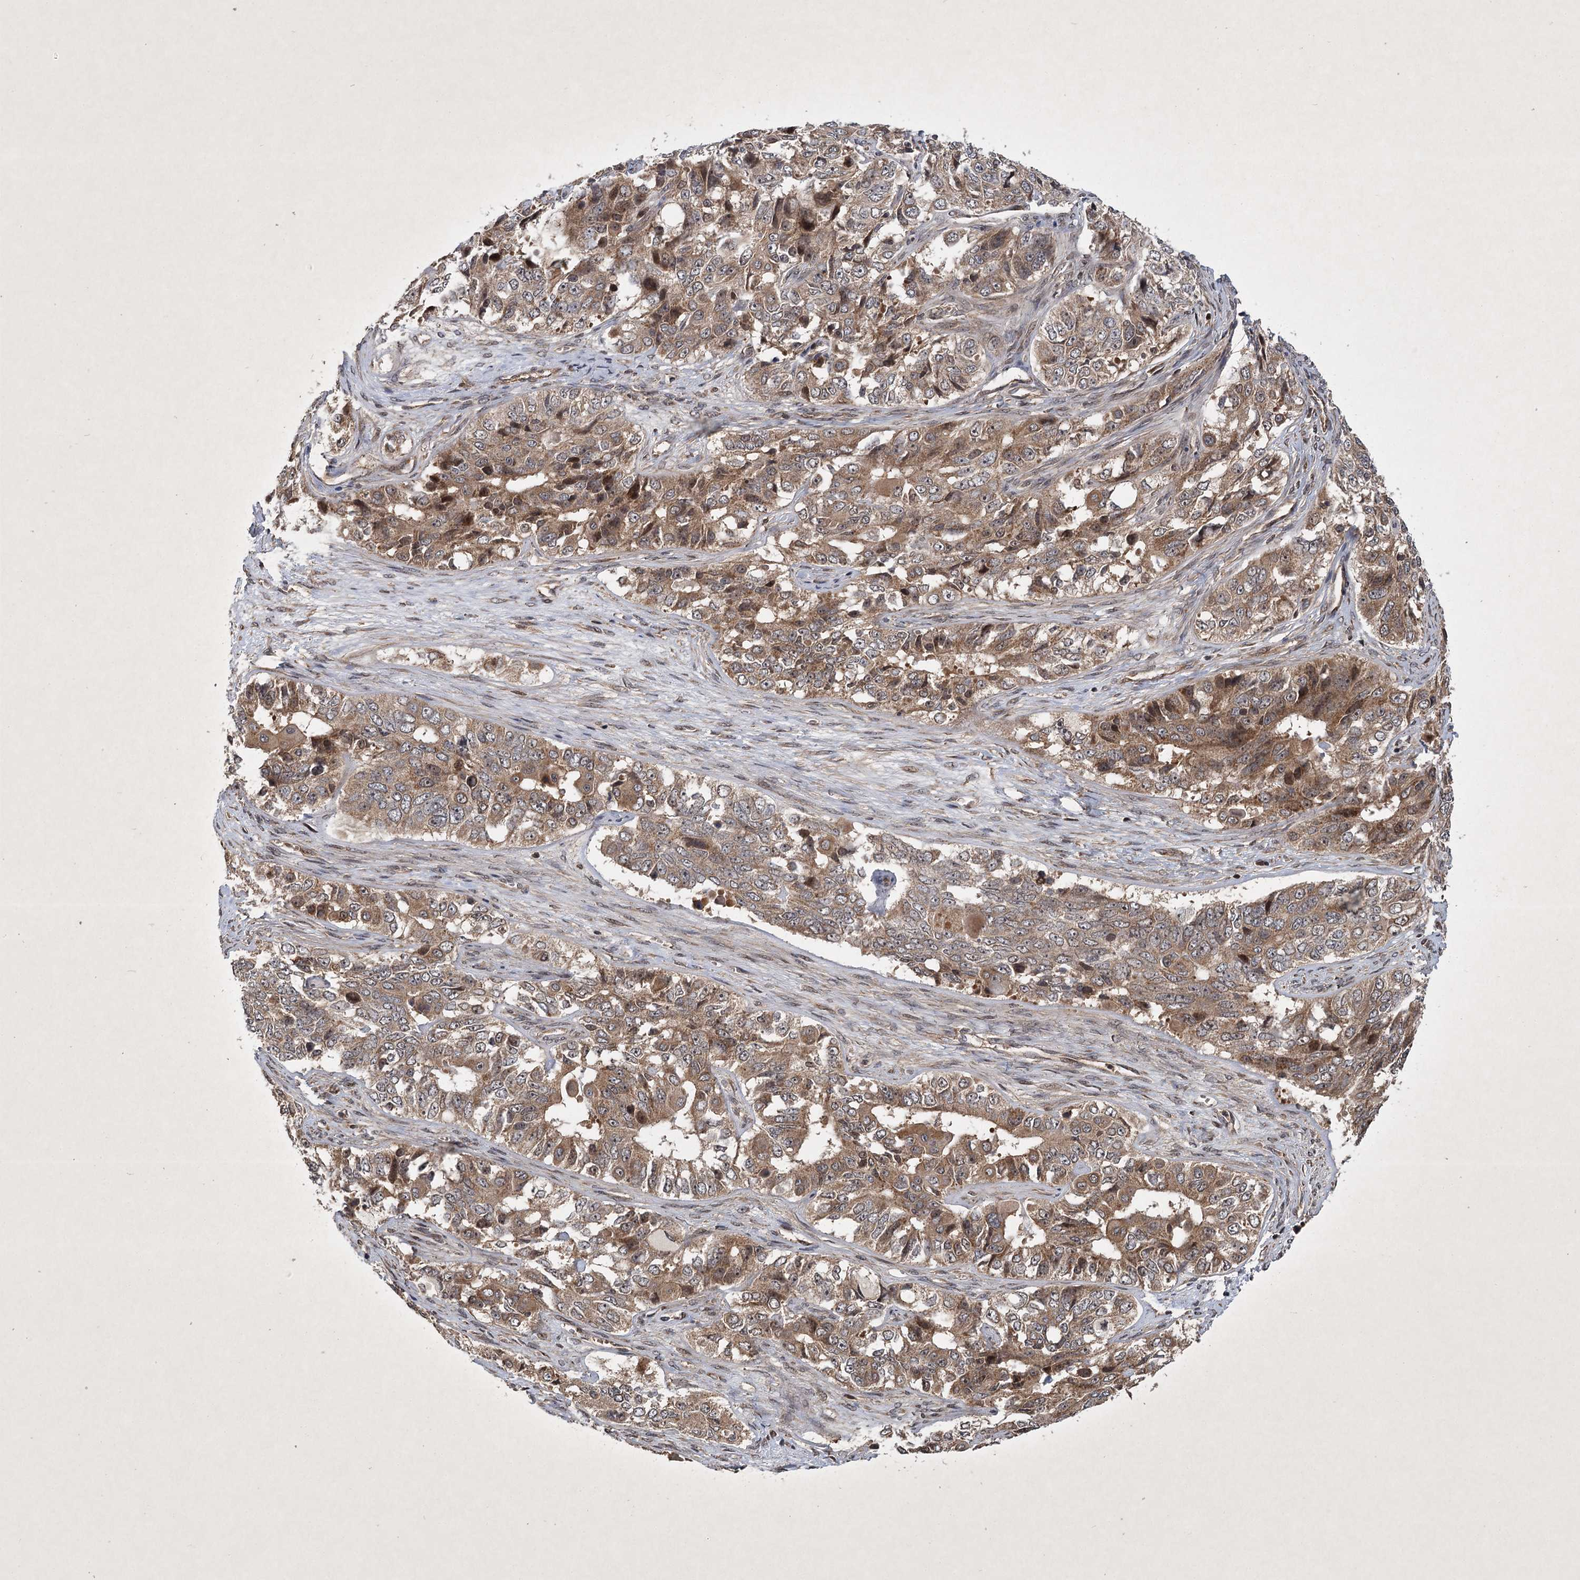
{"staining": {"intensity": "moderate", "quantity": ">75%", "location": "cytoplasmic/membranous"}, "tissue": "ovarian cancer", "cell_type": "Tumor cells", "image_type": "cancer", "snomed": [{"axis": "morphology", "description": "Carcinoma, endometroid"}, {"axis": "topography", "description": "Ovary"}], "caption": "Immunohistochemical staining of human endometroid carcinoma (ovarian) reveals moderate cytoplasmic/membranous protein expression in about >75% of tumor cells.", "gene": "INSIG2", "patient": {"sex": "female", "age": 51}}